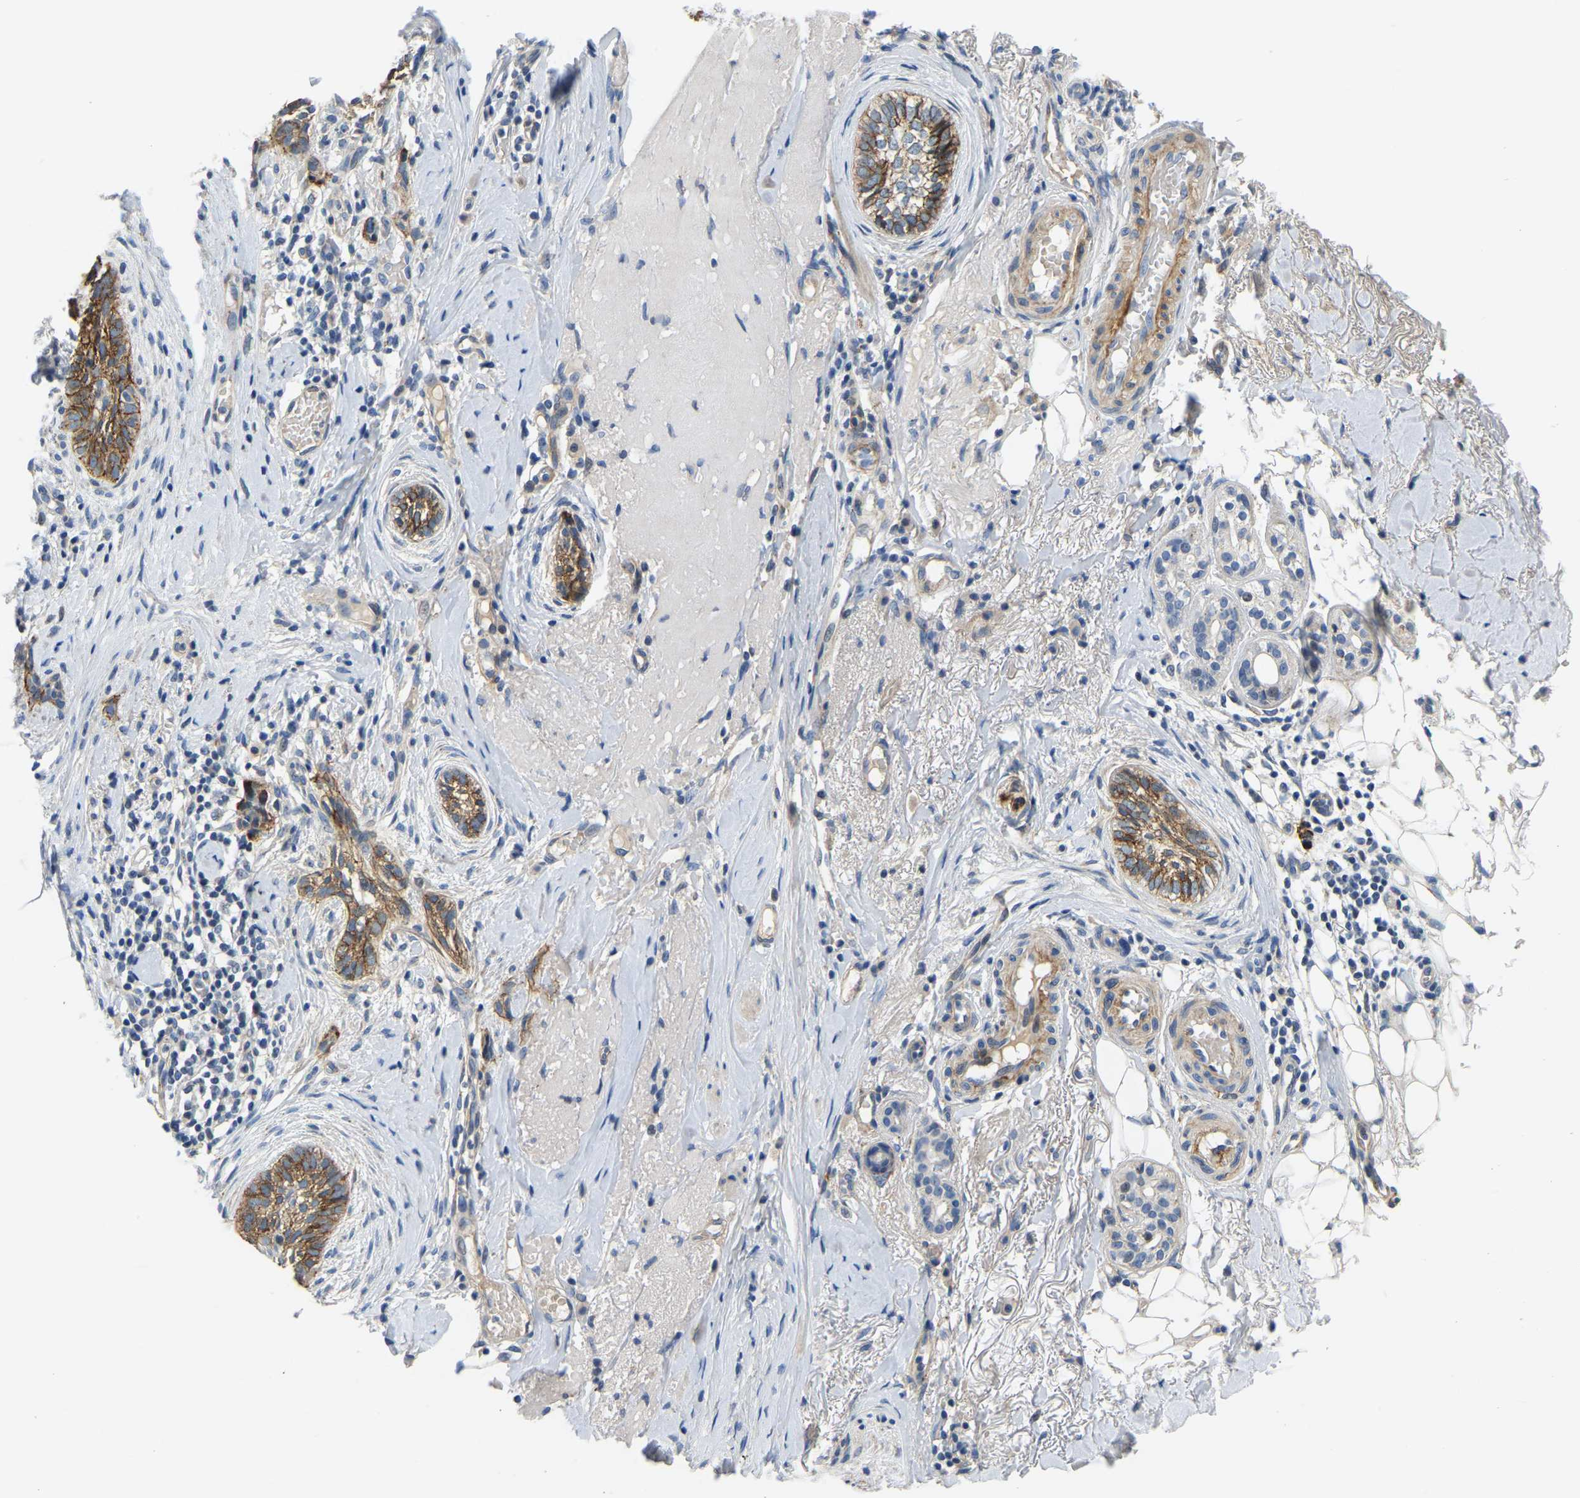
{"staining": {"intensity": "moderate", "quantity": ">75%", "location": "cytoplasmic/membranous"}, "tissue": "skin cancer", "cell_type": "Tumor cells", "image_type": "cancer", "snomed": [{"axis": "morphology", "description": "Basal cell carcinoma"}, {"axis": "topography", "description": "Skin"}], "caption": "Immunohistochemistry (IHC) staining of skin cancer, which demonstrates medium levels of moderate cytoplasmic/membranous expression in approximately >75% of tumor cells indicating moderate cytoplasmic/membranous protein positivity. The staining was performed using DAB (brown) for protein detection and nuclei were counterstained in hematoxylin (blue).", "gene": "LIAS", "patient": {"sex": "female", "age": 88}}